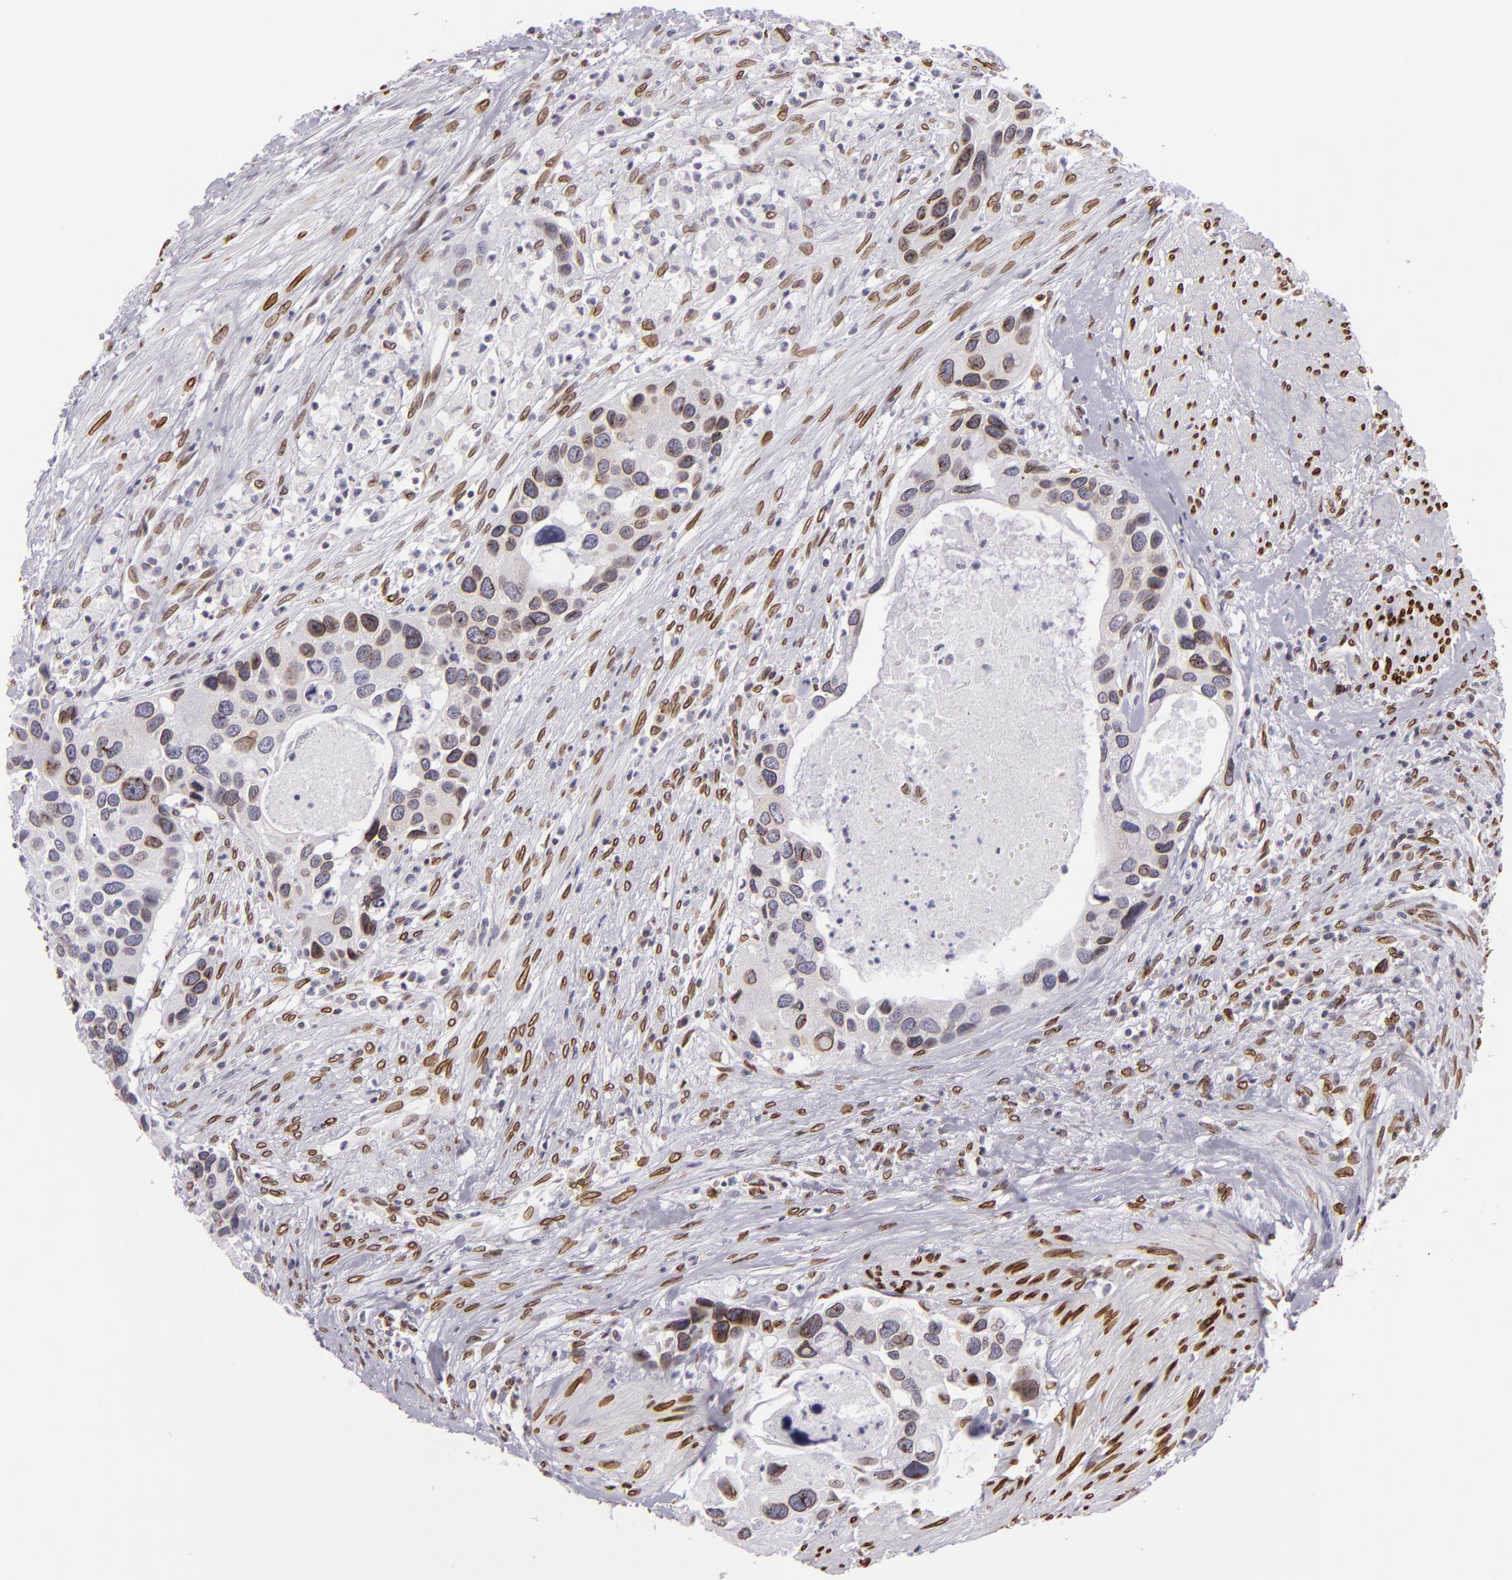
{"staining": {"intensity": "moderate", "quantity": ">75%", "location": "nuclear"}, "tissue": "urothelial cancer", "cell_type": "Tumor cells", "image_type": "cancer", "snomed": [{"axis": "morphology", "description": "Urothelial carcinoma, High grade"}, {"axis": "topography", "description": "Urinary bladder"}], "caption": "Tumor cells display medium levels of moderate nuclear positivity in approximately >75% of cells in urothelial carcinoma (high-grade). (Stains: DAB in brown, nuclei in blue, Microscopy: brightfield microscopy at high magnification).", "gene": "EMD", "patient": {"sex": "male", "age": 66}}